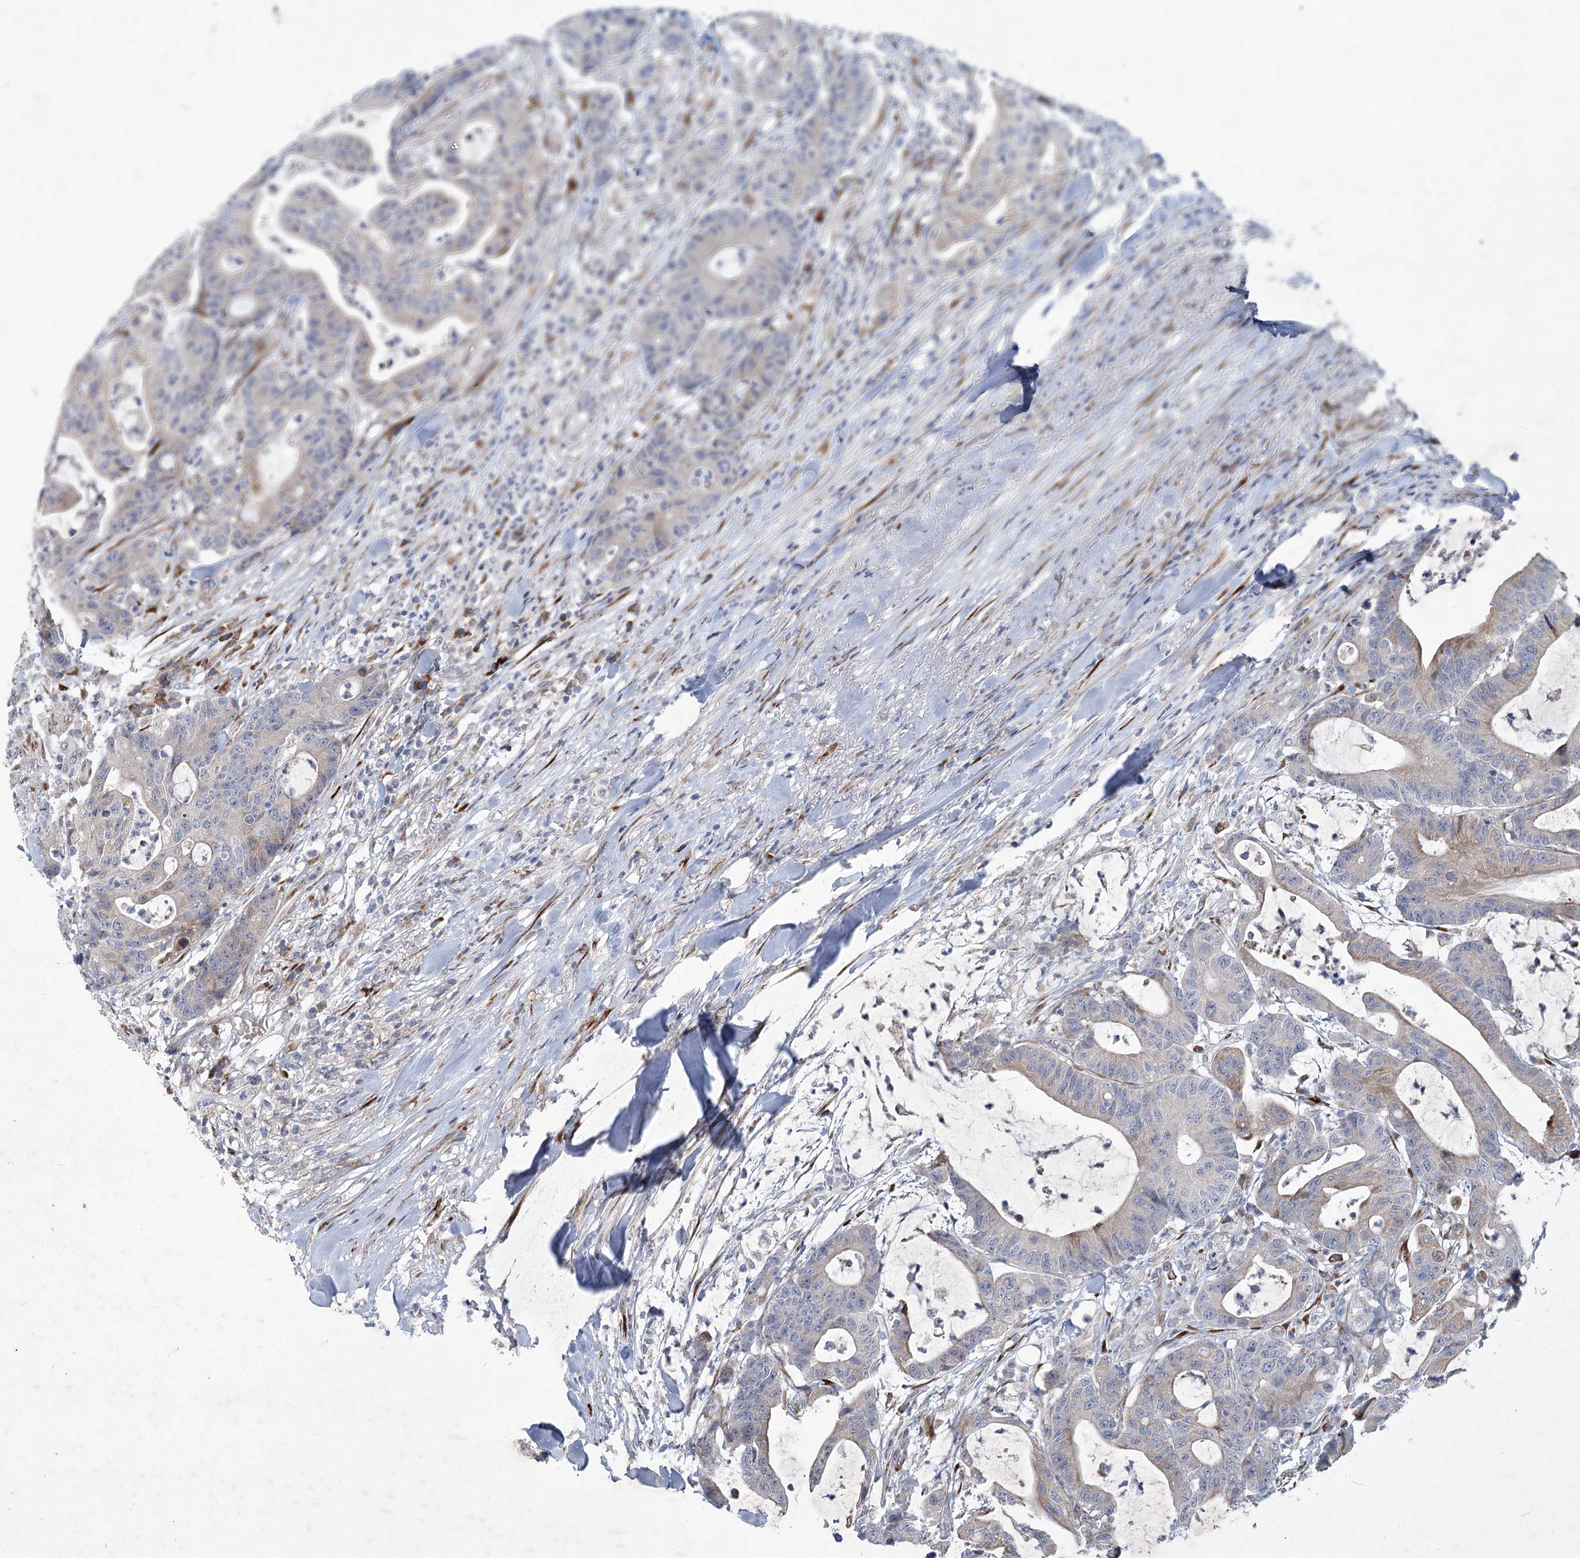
{"staining": {"intensity": "weak", "quantity": "<25%", "location": "cytoplasmic/membranous"}, "tissue": "colorectal cancer", "cell_type": "Tumor cells", "image_type": "cancer", "snomed": [{"axis": "morphology", "description": "Adenocarcinoma, NOS"}, {"axis": "topography", "description": "Colon"}], "caption": "The photomicrograph demonstrates no staining of tumor cells in colorectal cancer.", "gene": "GCNT4", "patient": {"sex": "female", "age": 84}}